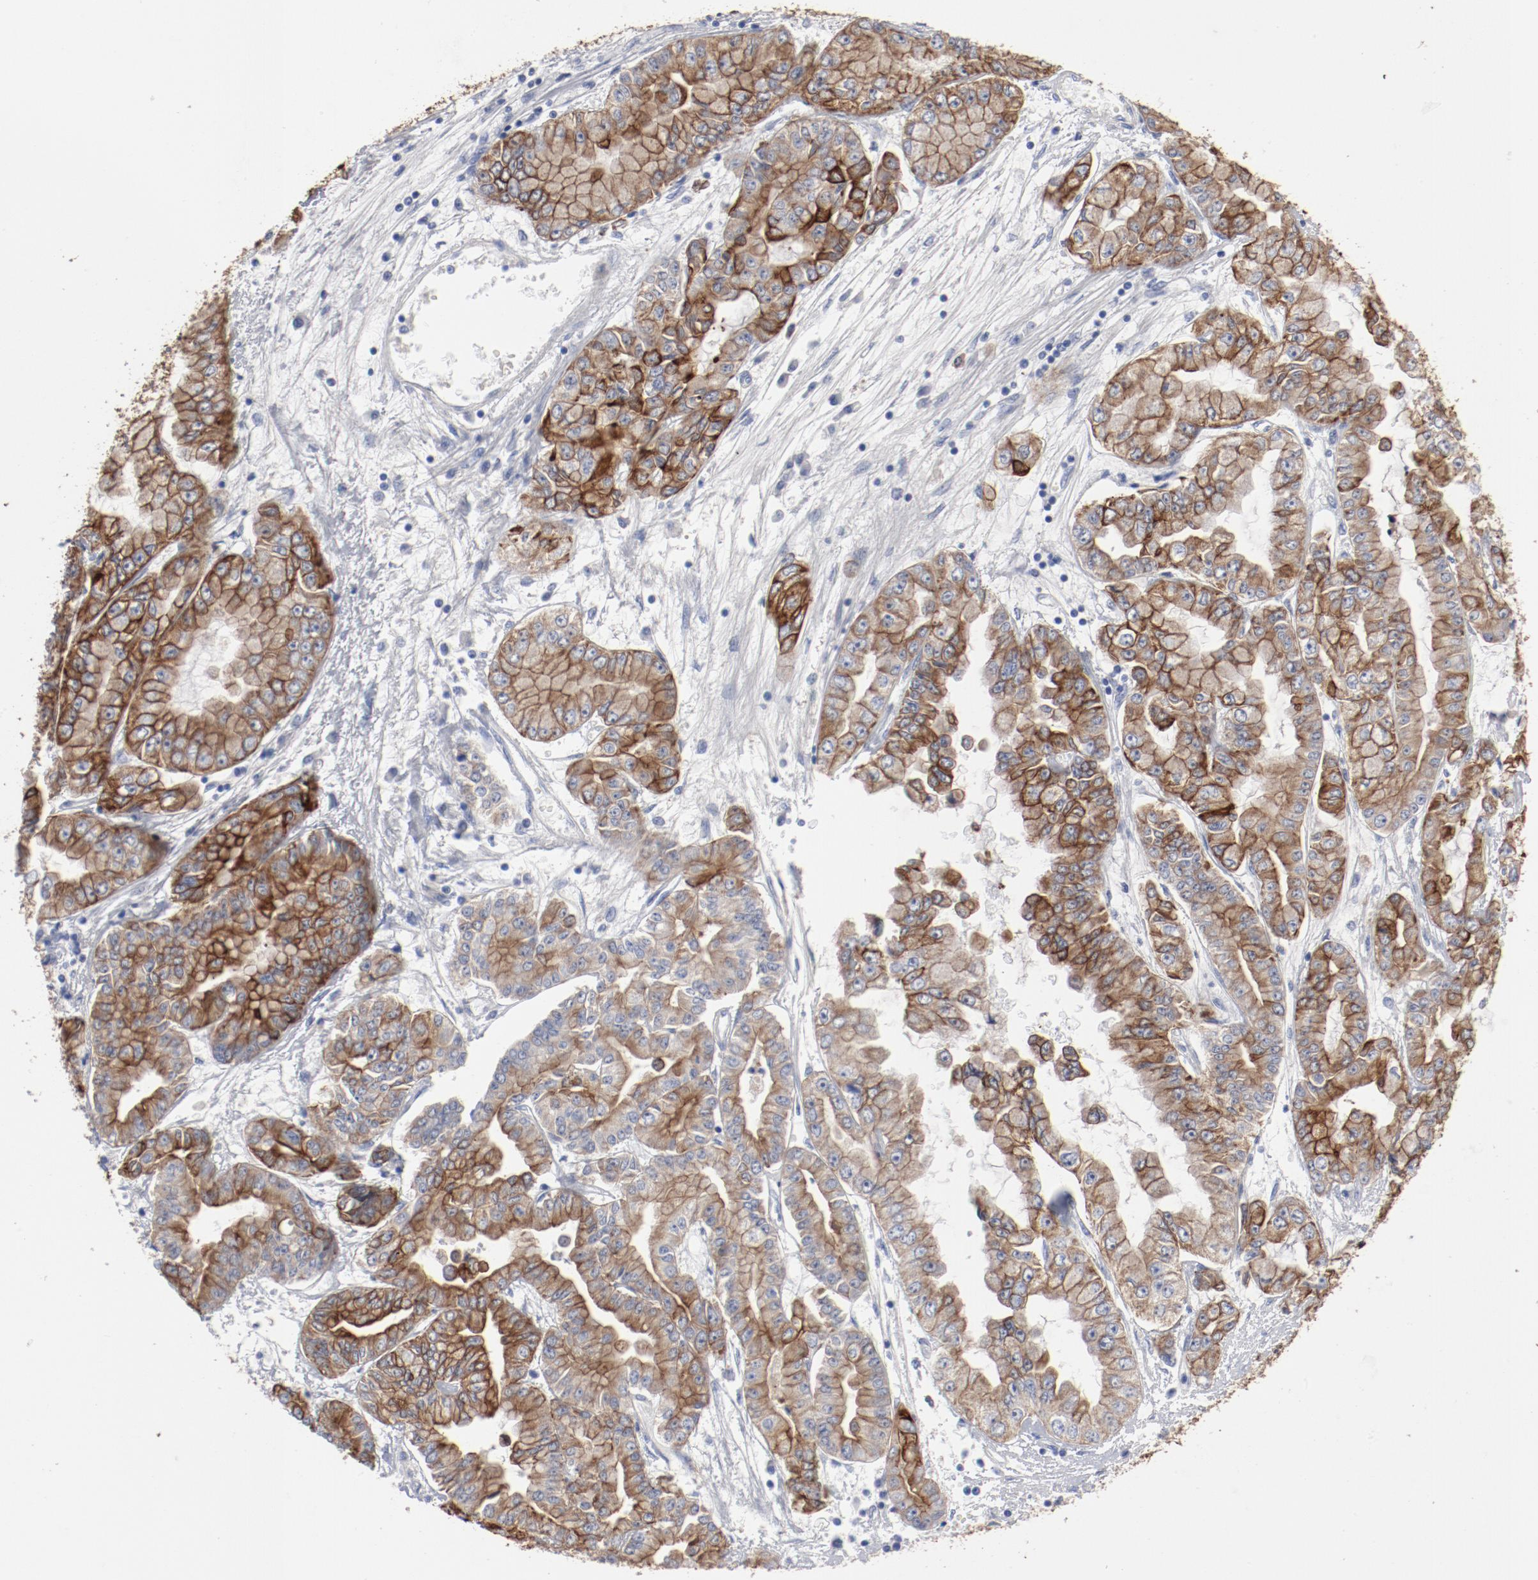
{"staining": {"intensity": "moderate", "quantity": ">75%", "location": "cytoplasmic/membranous"}, "tissue": "liver cancer", "cell_type": "Tumor cells", "image_type": "cancer", "snomed": [{"axis": "morphology", "description": "Cholangiocarcinoma"}, {"axis": "topography", "description": "Liver"}], "caption": "An immunohistochemistry image of tumor tissue is shown. Protein staining in brown shows moderate cytoplasmic/membranous positivity in liver cancer within tumor cells.", "gene": "TSPAN6", "patient": {"sex": "female", "age": 79}}